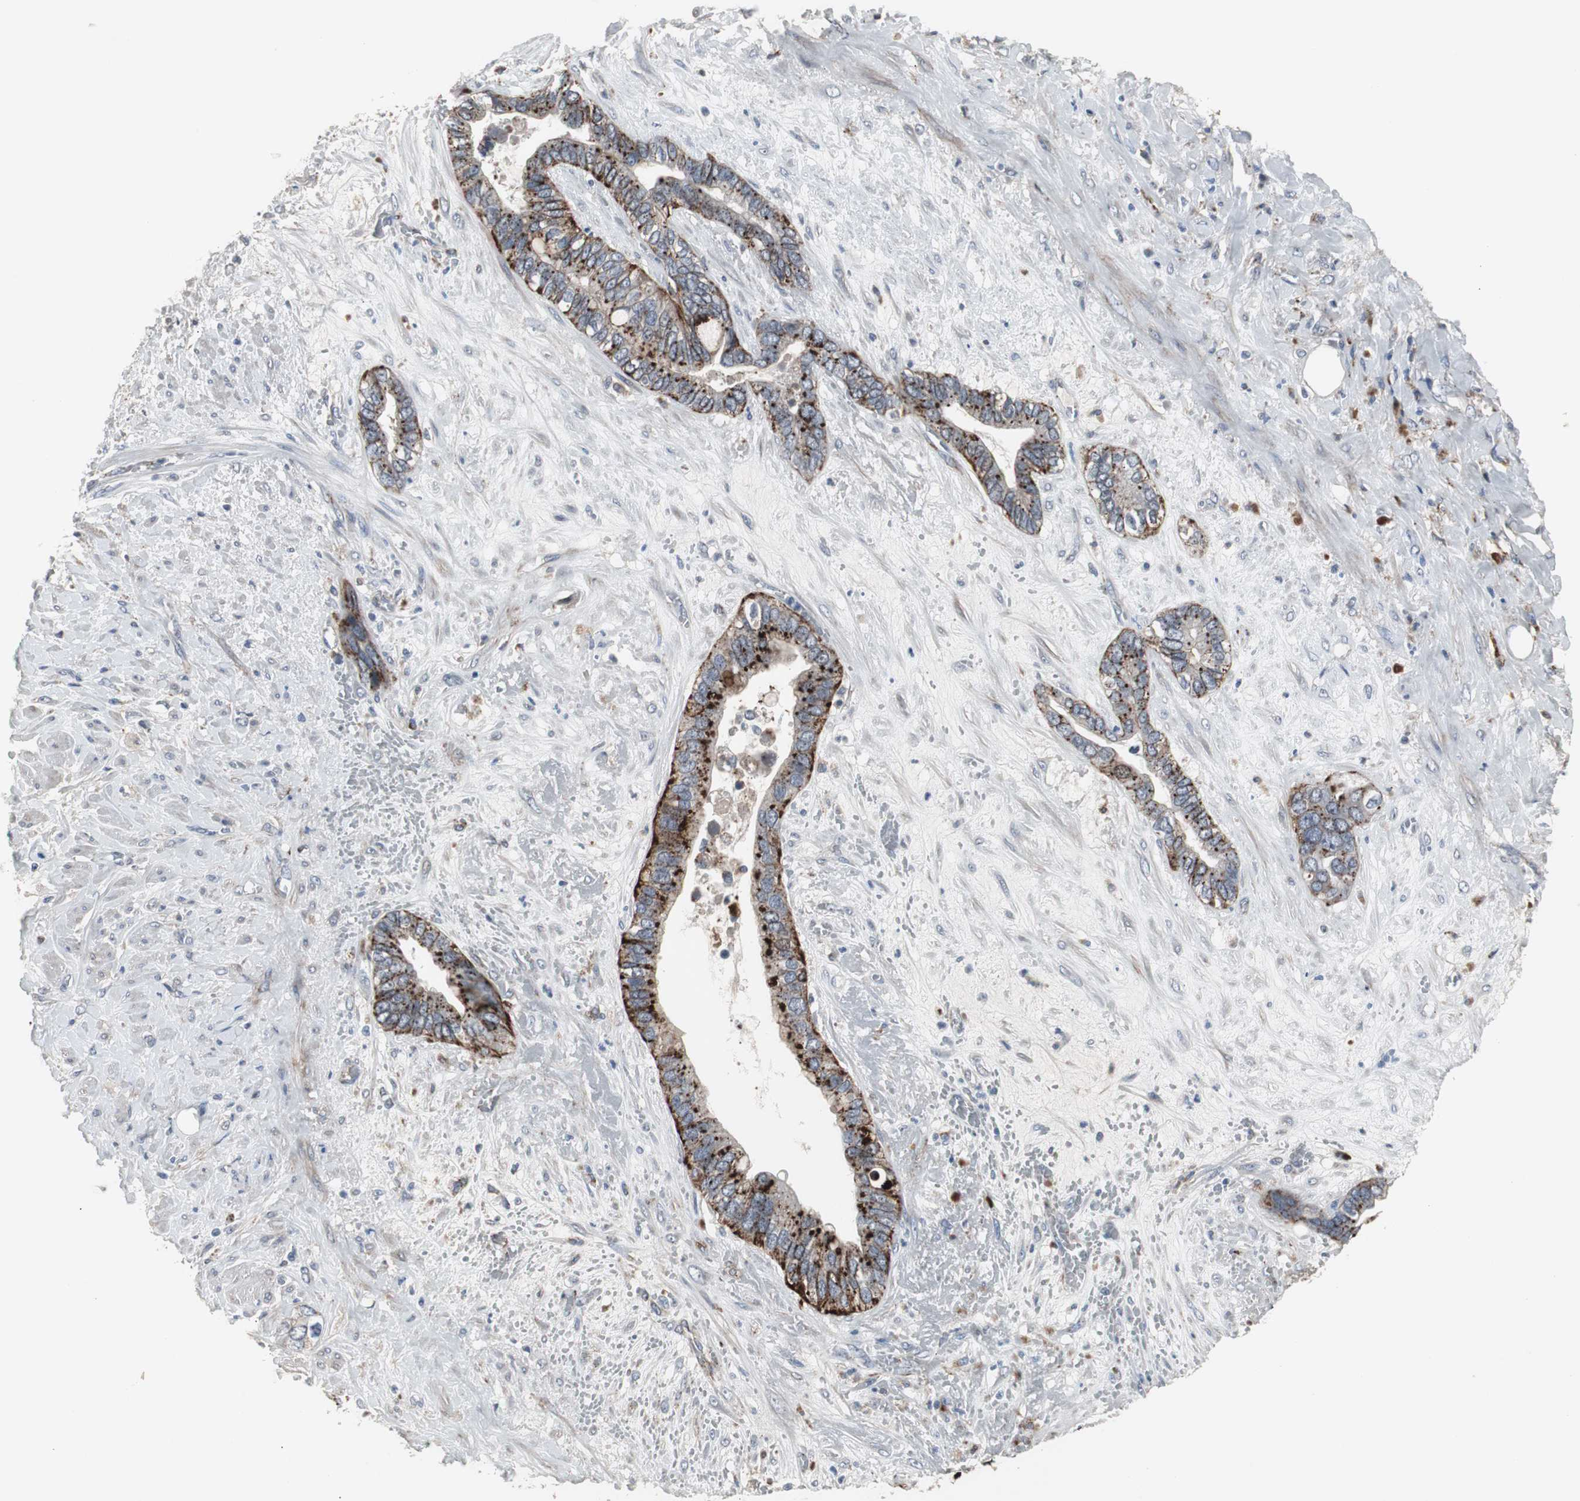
{"staining": {"intensity": "strong", "quantity": ">75%", "location": "cytoplasmic/membranous"}, "tissue": "liver cancer", "cell_type": "Tumor cells", "image_type": "cancer", "snomed": [{"axis": "morphology", "description": "Cholangiocarcinoma"}, {"axis": "topography", "description": "Liver"}], "caption": "Protein expression analysis of human liver cancer (cholangiocarcinoma) reveals strong cytoplasmic/membranous expression in approximately >75% of tumor cells.", "gene": "GBA1", "patient": {"sex": "female", "age": 65}}